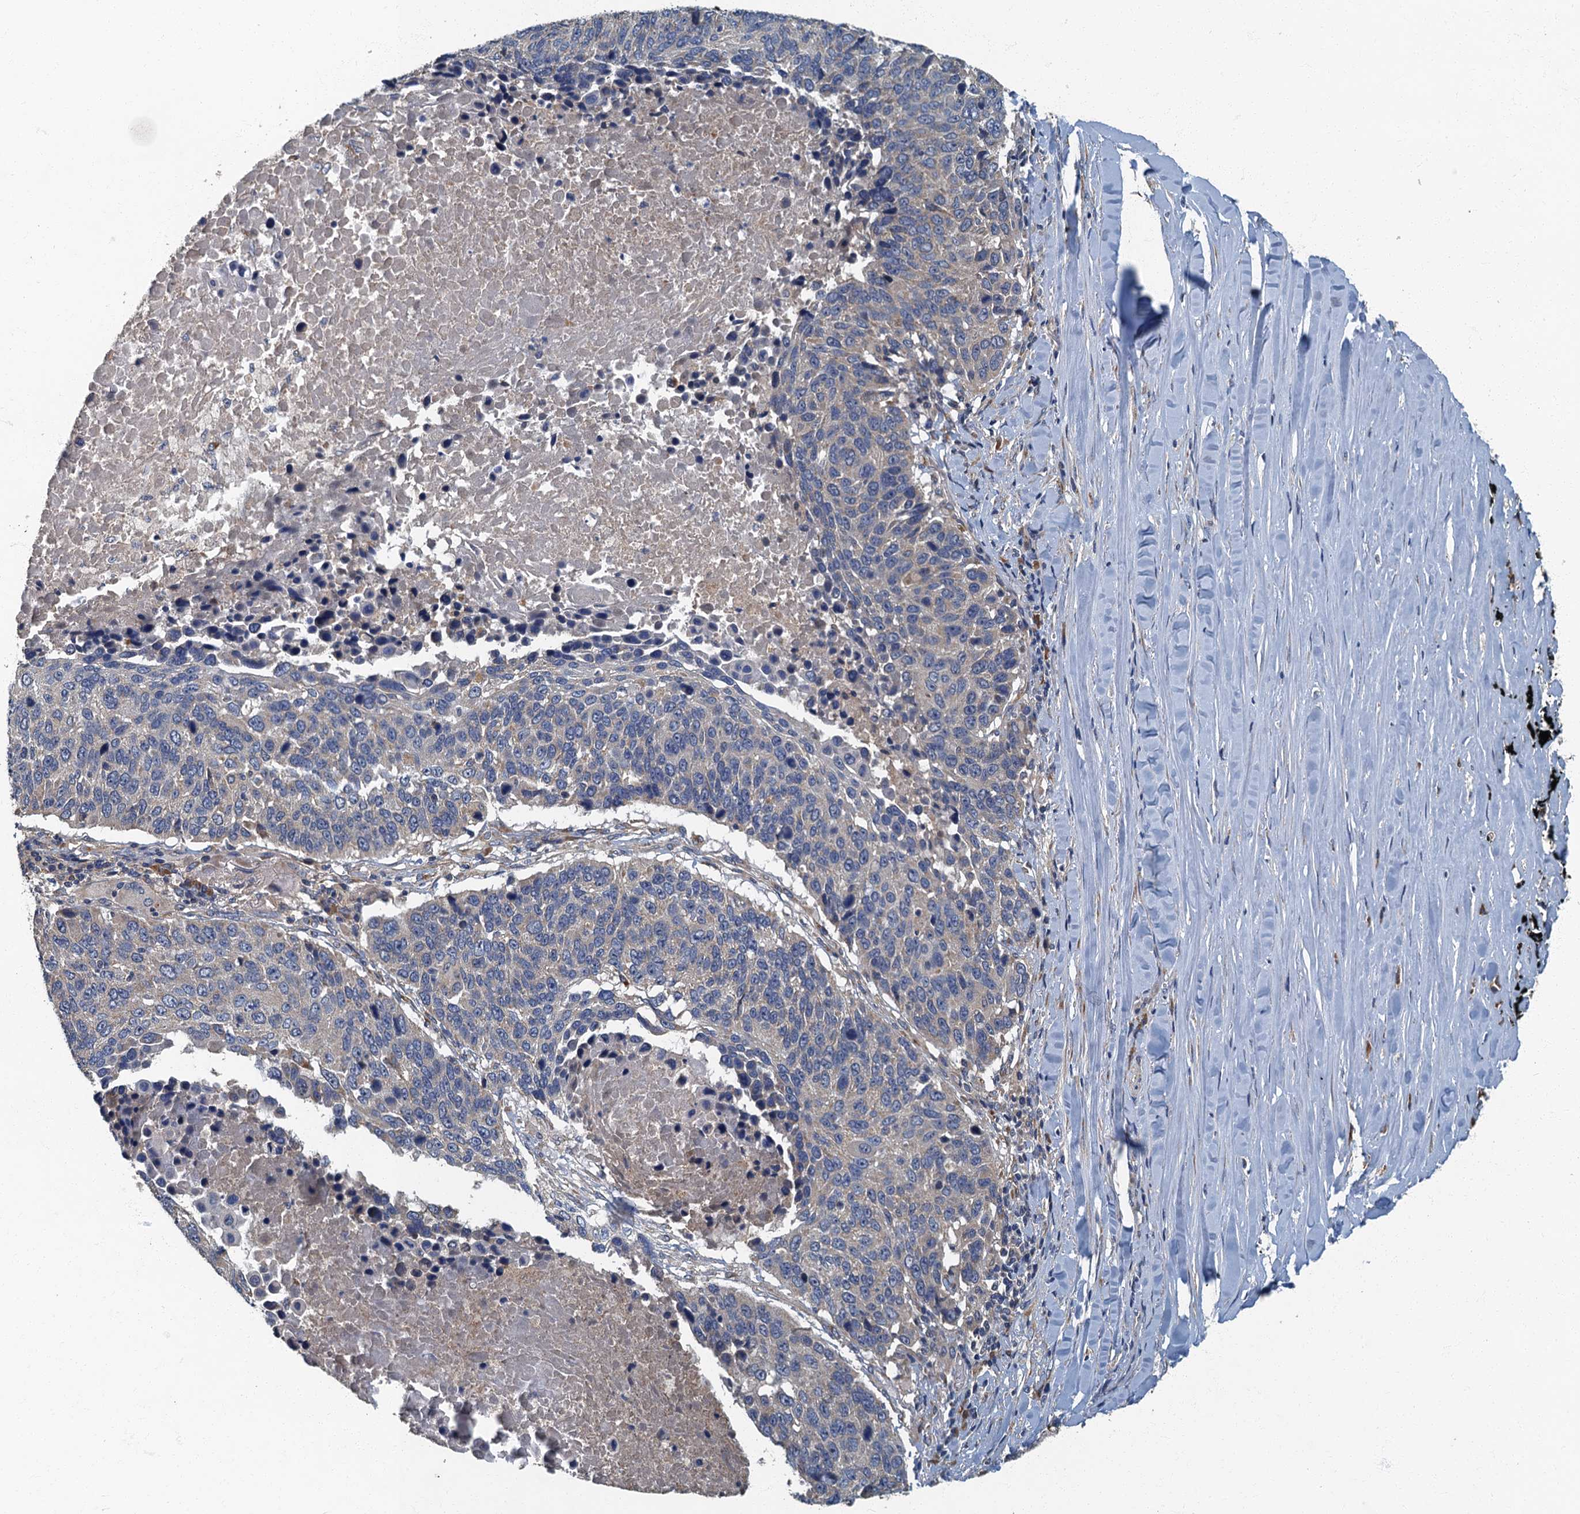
{"staining": {"intensity": "negative", "quantity": "none", "location": "none"}, "tissue": "lung cancer", "cell_type": "Tumor cells", "image_type": "cancer", "snomed": [{"axis": "morphology", "description": "Normal tissue, NOS"}, {"axis": "morphology", "description": "Squamous cell carcinoma, NOS"}, {"axis": "topography", "description": "Lymph node"}, {"axis": "topography", "description": "Lung"}], "caption": "A high-resolution micrograph shows immunohistochemistry staining of lung cancer (squamous cell carcinoma), which exhibits no significant staining in tumor cells. Nuclei are stained in blue.", "gene": "DDX49", "patient": {"sex": "male", "age": 66}}